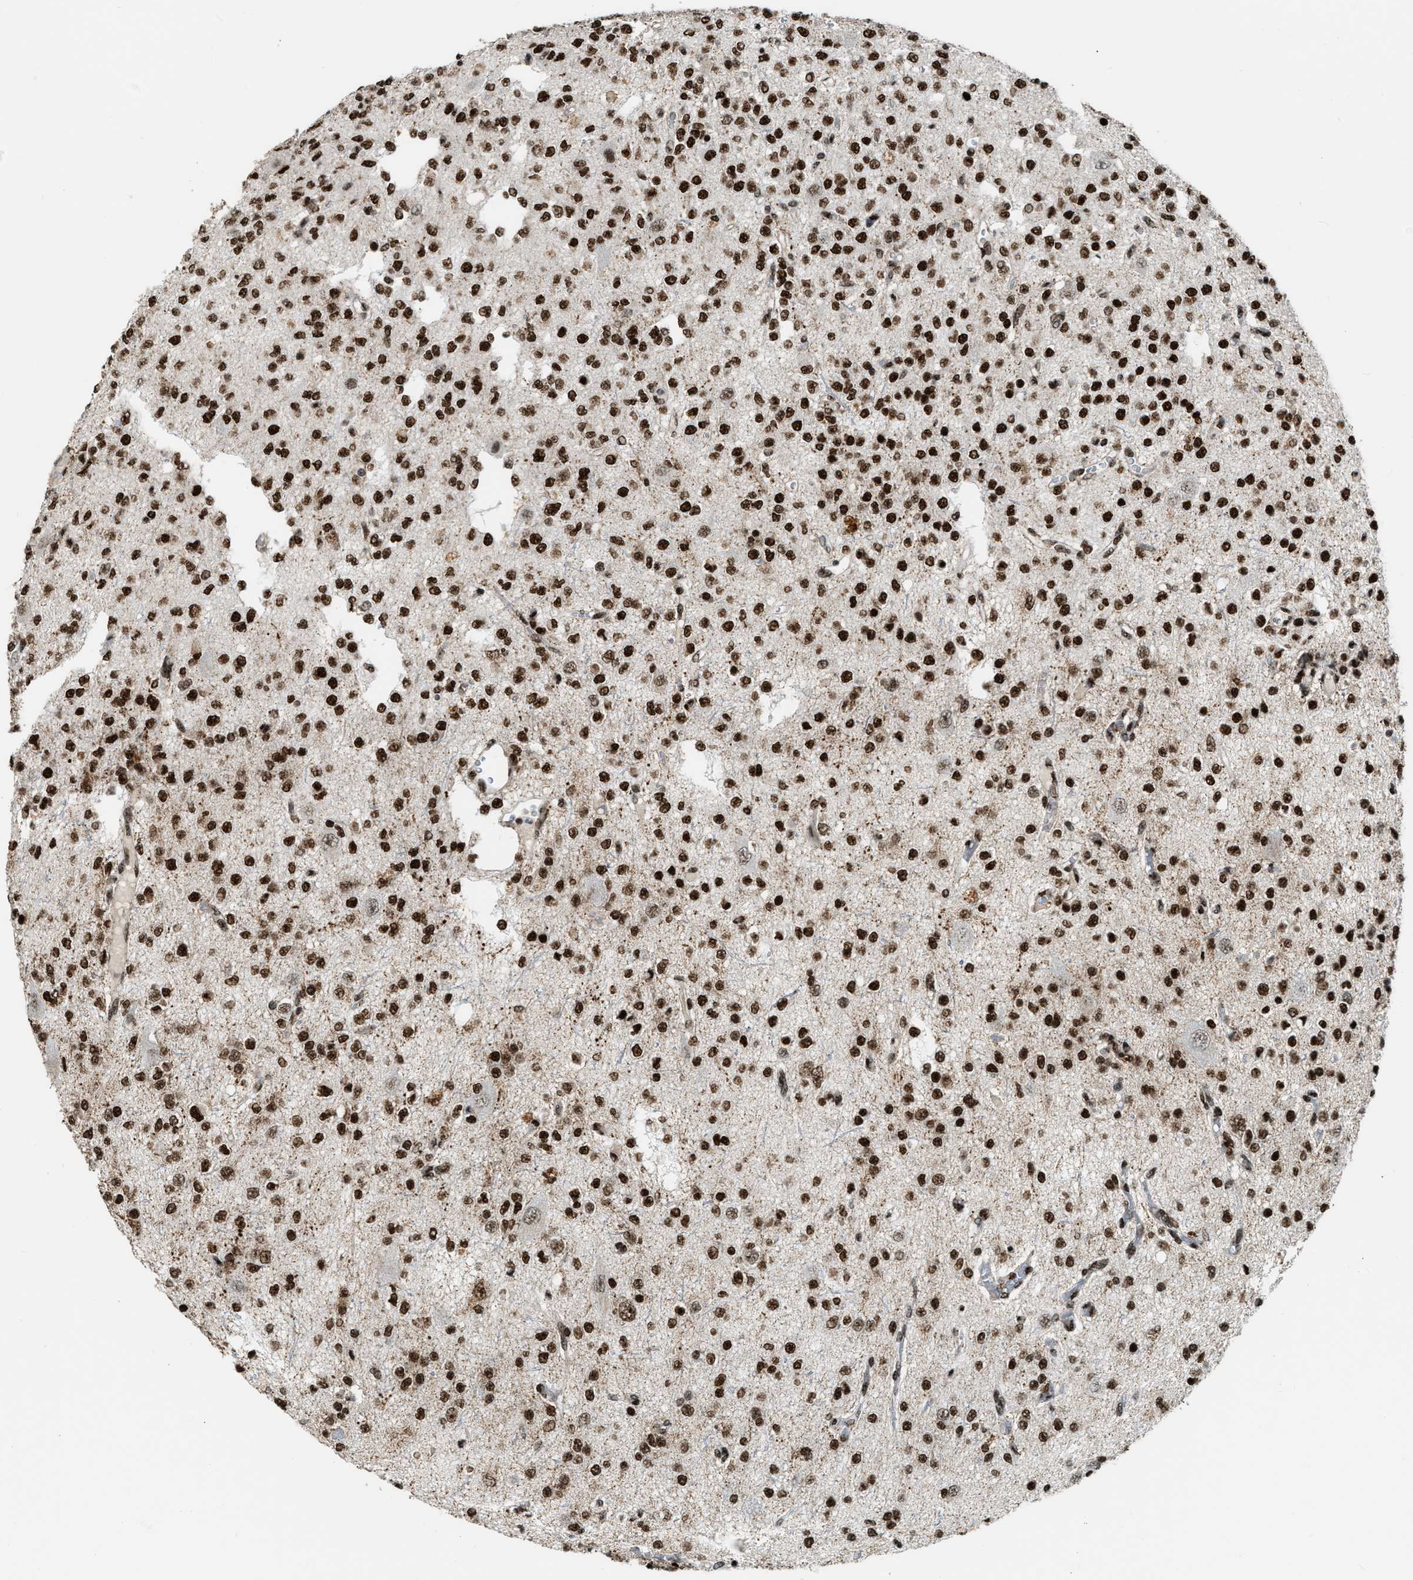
{"staining": {"intensity": "strong", "quantity": ">75%", "location": "nuclear"}, "tissue": "glioma", "cell_type": "Tumor cells", "image_type": "cancer", "snomed": [{"axis": "morphology", "description": "Glioma, malignant, Low grade"}, {"axis": "topography", "description": "Brain"}], "caption": "Immunohistochemical staining of human malignant glioma (low-grade) demonstrates strong nuclear protein staining in approximately >75% of tumor cells.", "gene": "NUMA1", "patient": {"sex": "male", "age": 38}}